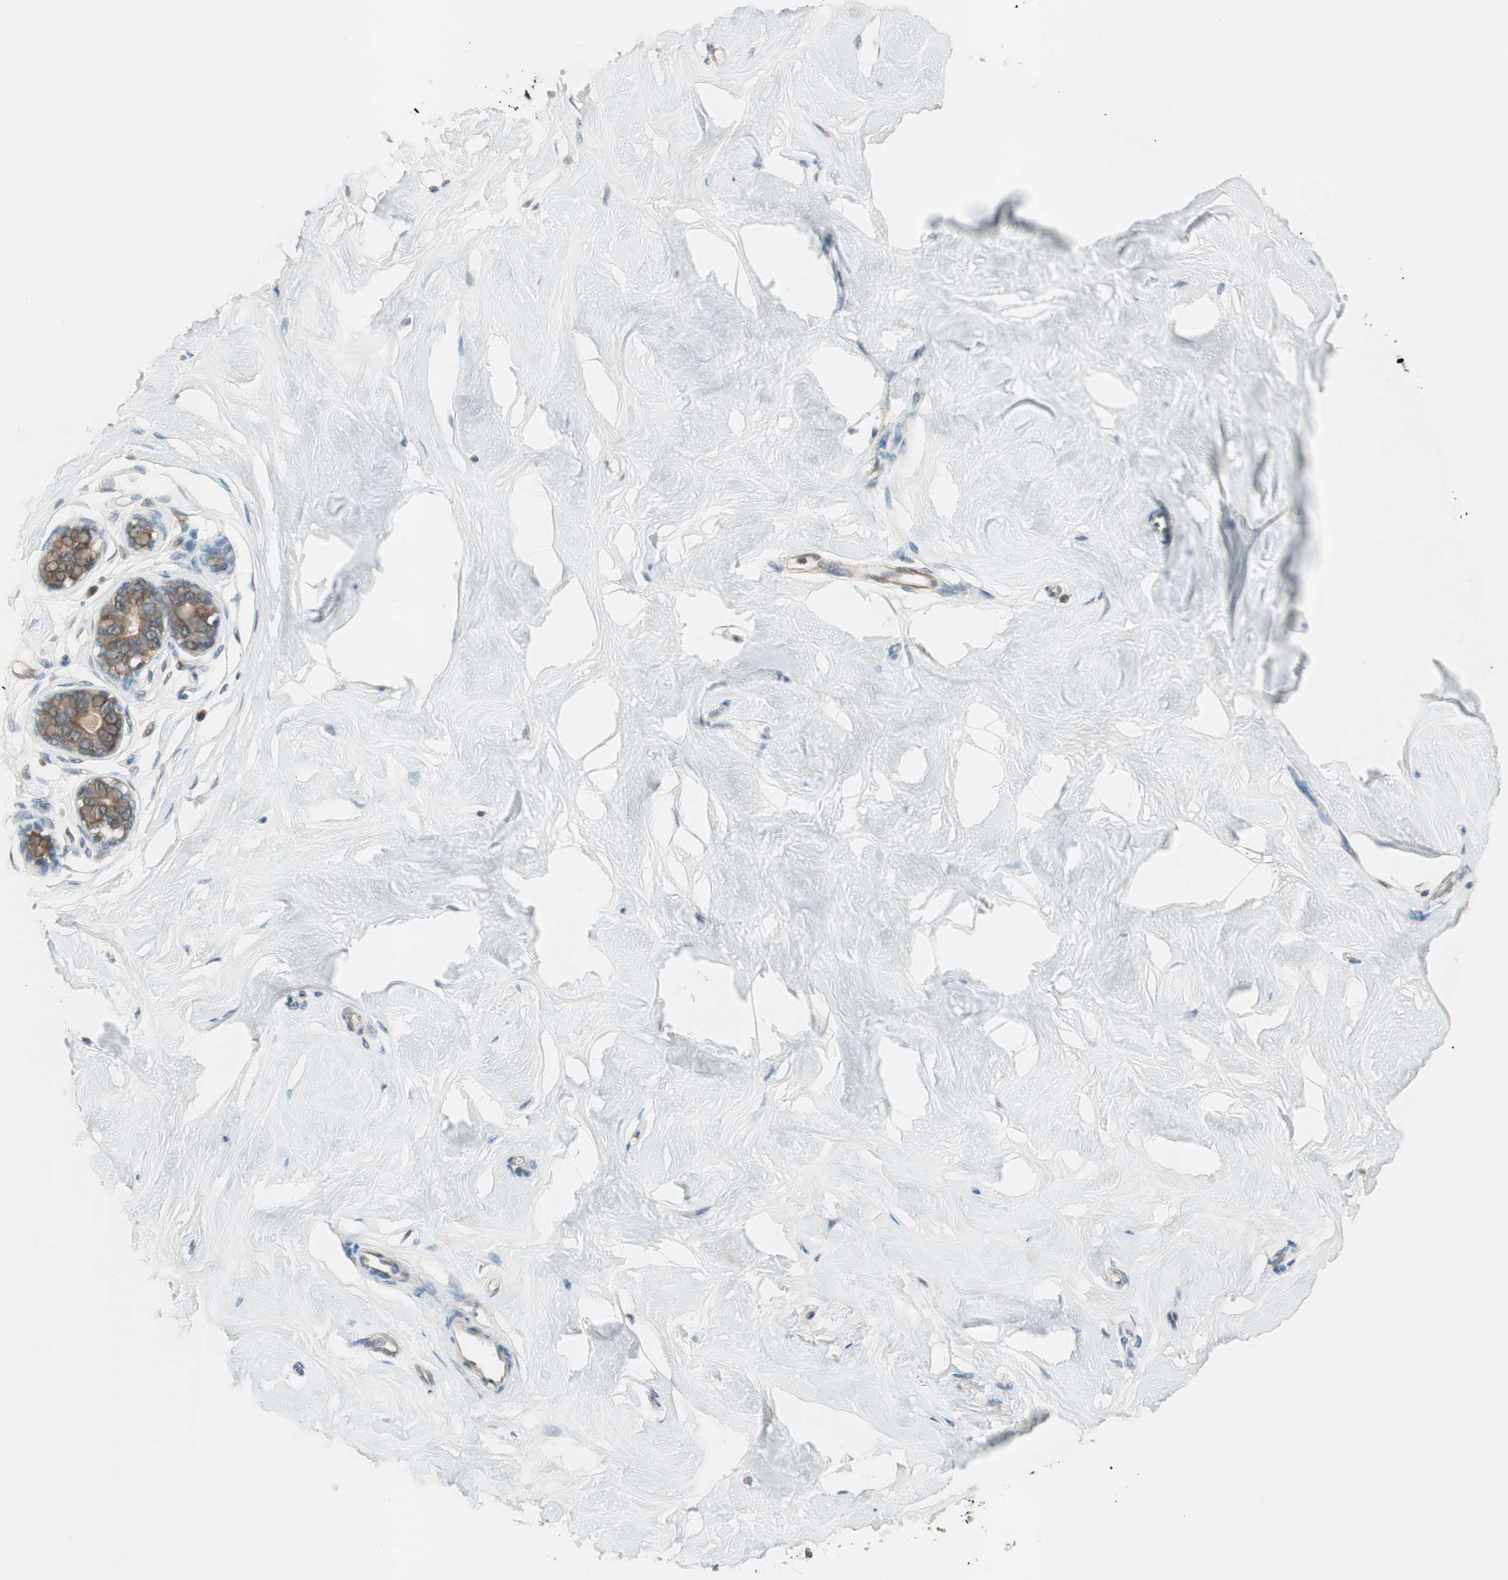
{"staining": {"intensity": "negative", "quantity": "none", "location": "none"}, "tissue": "breast", "cell_type": "Adipocytes", "image_type": "normal", "snomed": [{"axis": "morphology", "description": "Normal tissue, NOS"}, {"axis": "topography", "description": "Breast"}], "caption": "IHC histopathology image of benign breast: human breast stained with DAB (3,3'-diaminobenzidine) shows no significant protein staining in adipocytes.", "gene": "IPO5", "patient": {"sex": "female", "age": 23}}